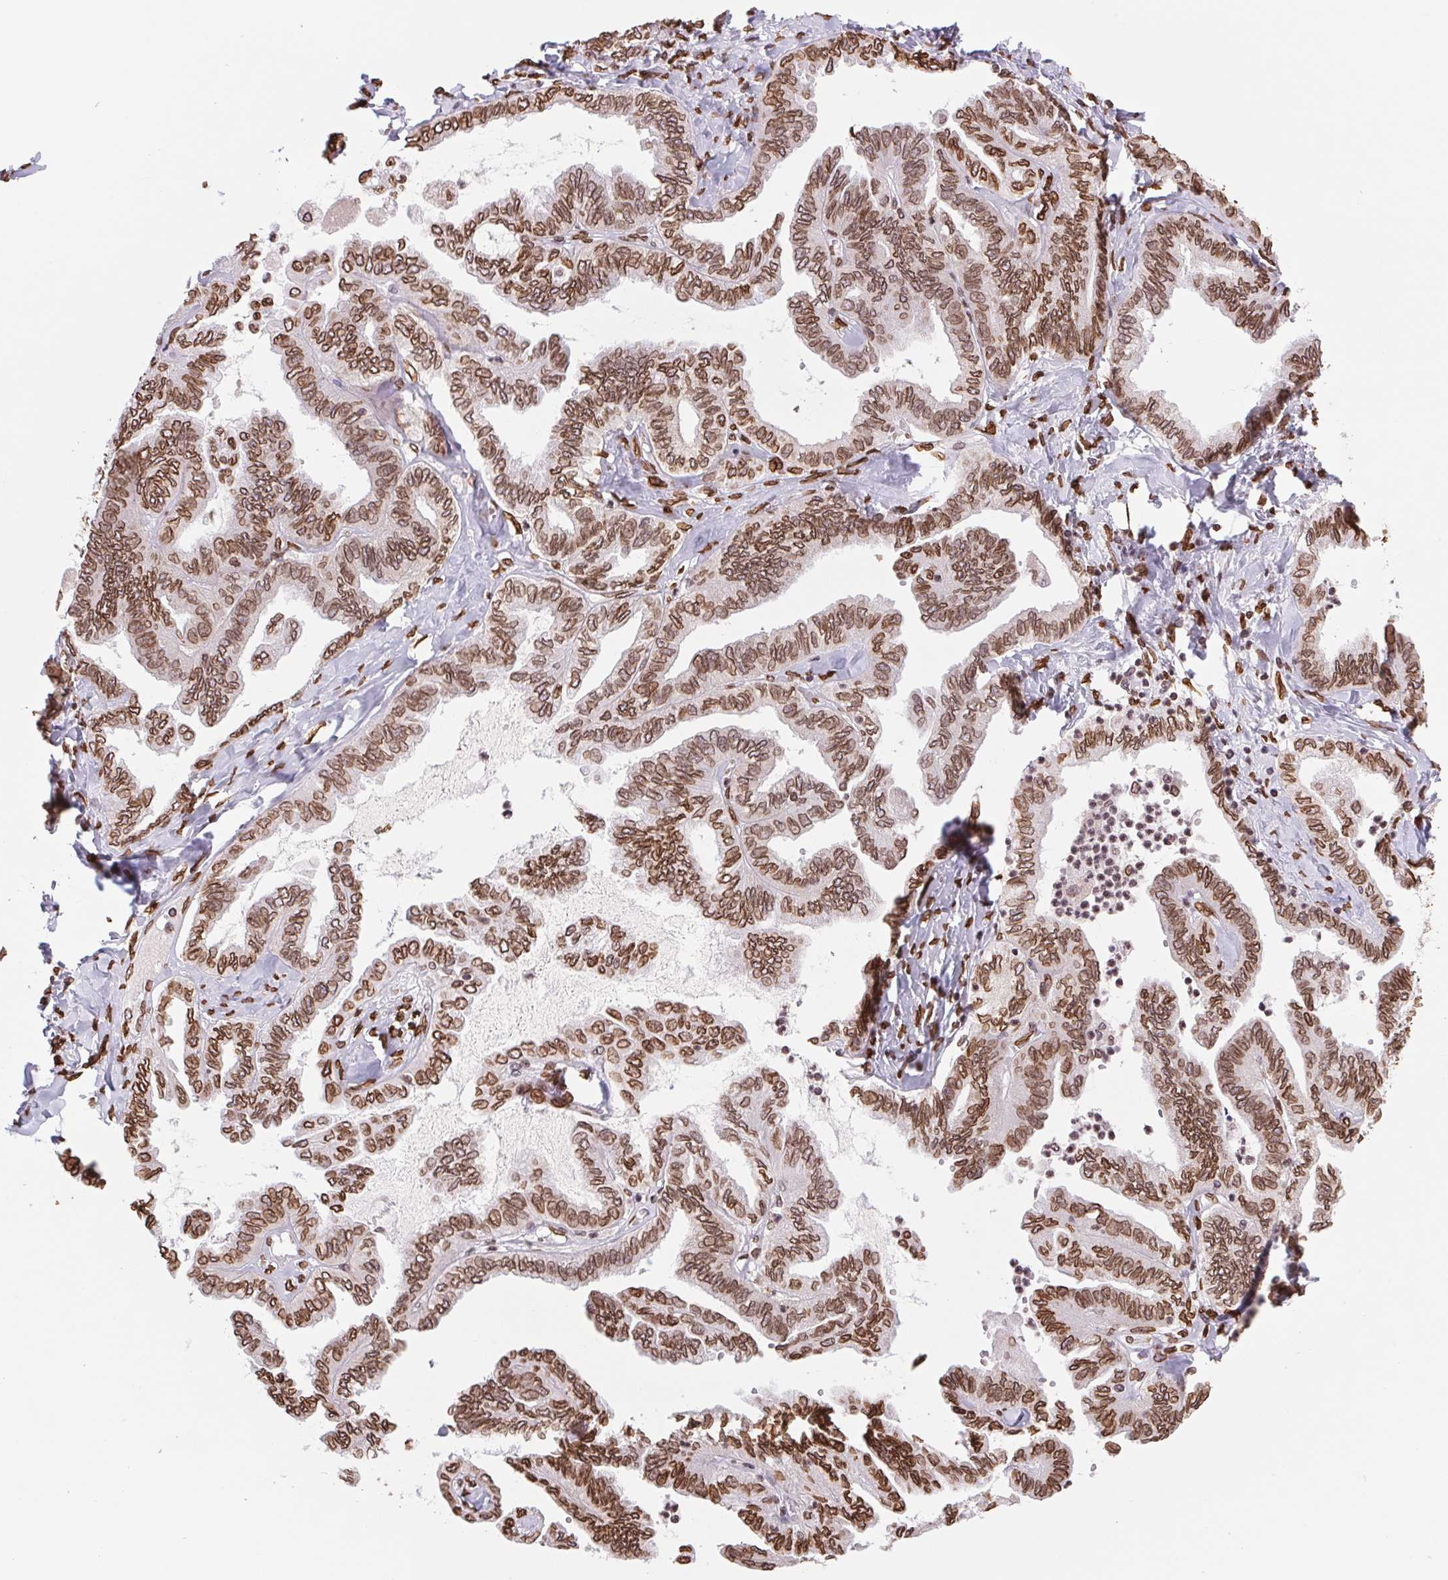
{"staining": {"intensity": "strong", "quantity": ">75%", "location": "cytoplasmic/membranous,nuclear"}, "tissue": "ovarian cancer", "cell_type": "Tumor cells", "image_type": "cancer", "snomed": [{"axis": "morphology", "description": "Carcinoma, endometroid"}, {"axis": "topography", "description": "Ovary"}], "caption": "Endometroid carcinoma (ovarian) stained with a brown dye shows strong cytoplasmic/membranous and nuclear positive positivity in about >75% of tumor cells.", "gene": "LMNB2", "patient": {"sex": "female", "age": 70}}